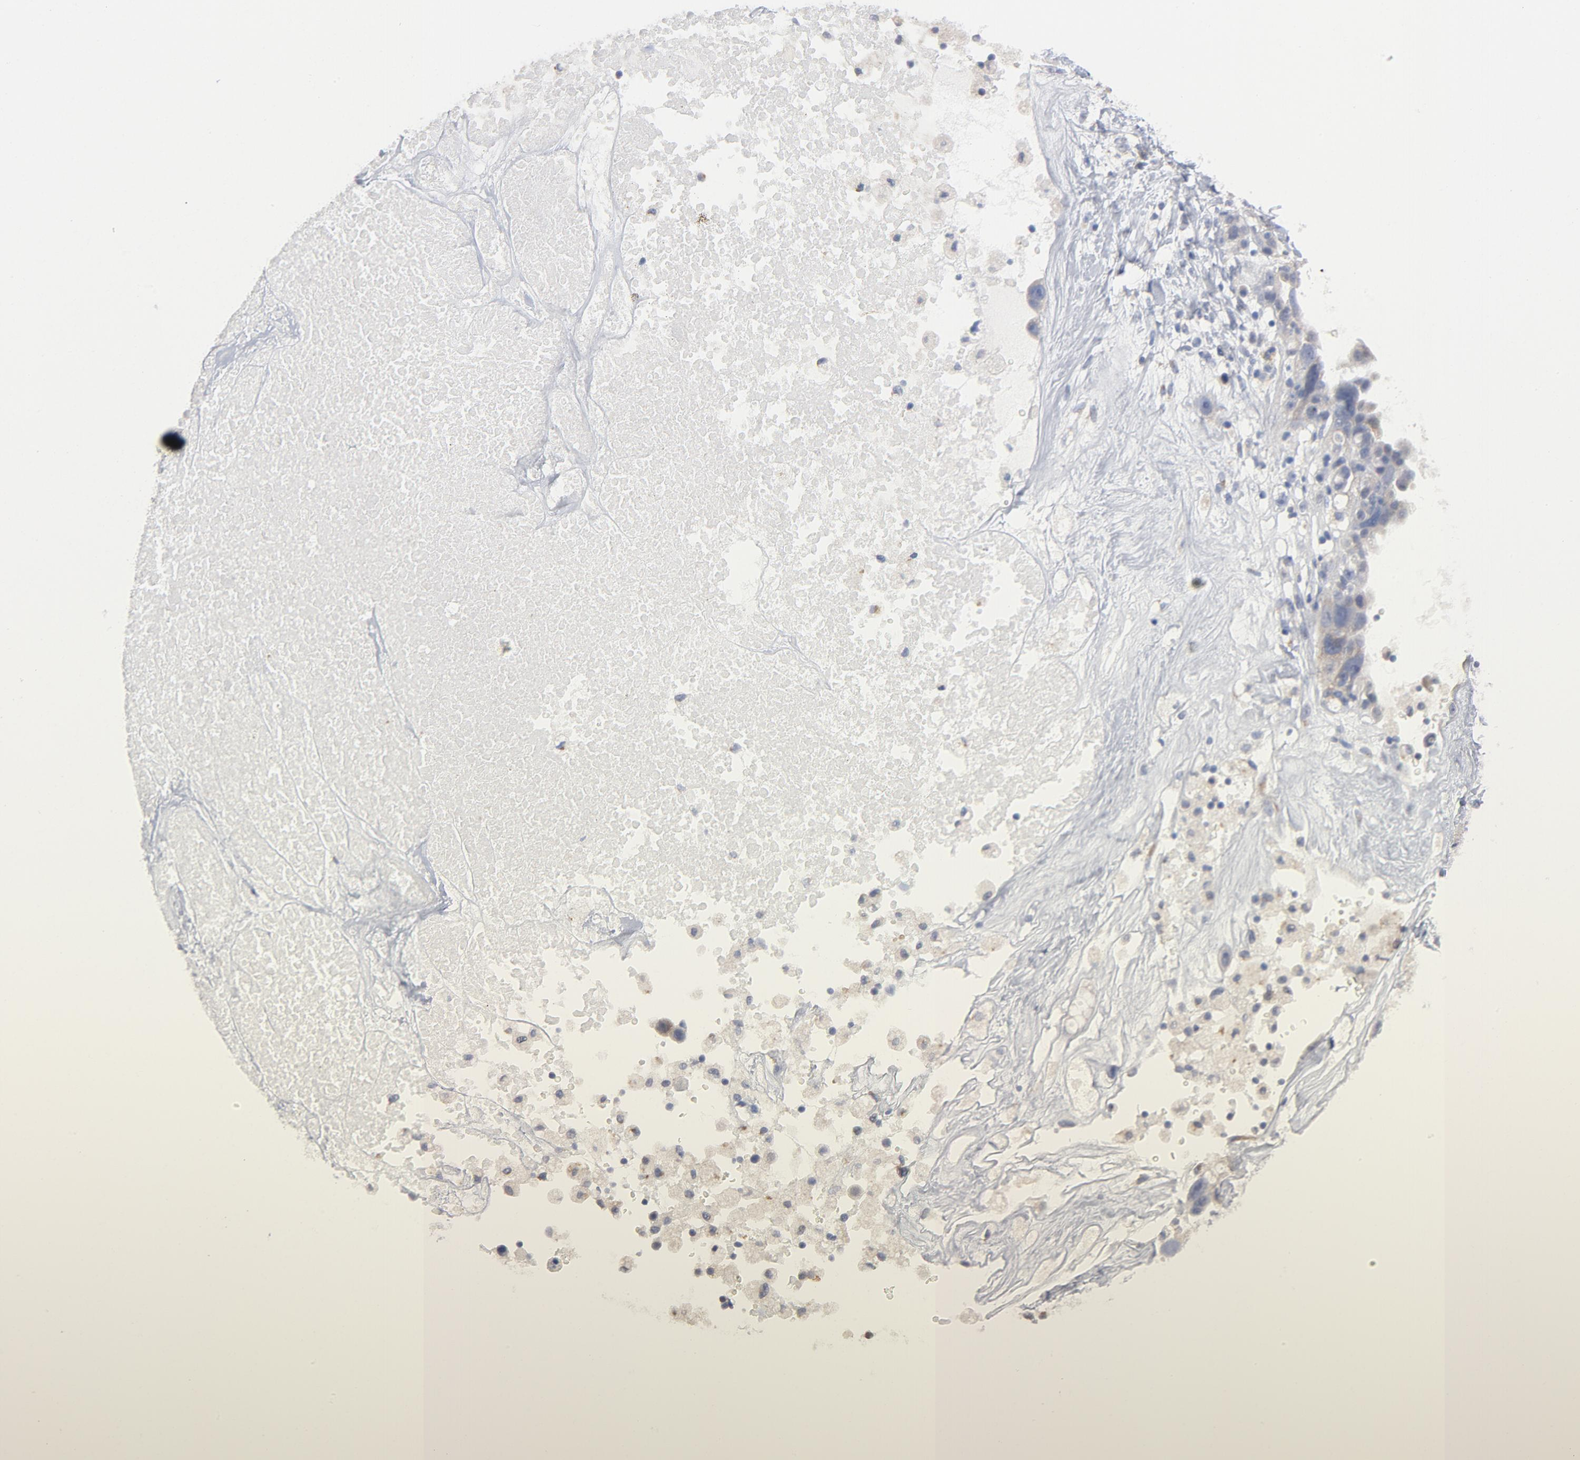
{"staining": {"intensity": "negative", "quantity": "none", "location": "none"}, "tissue": "ovarian cancer", "cell_type": "Tumor cells", "image_type": "cancer", "snomed": [{"axis": "morphology", "description": "Cystadenocarcinoma, serous, NOS"}, {"axis": "topography", "description": "Ovary"}], "caption": "Immunohistochemistry micrograph of human ovarian cancer stained for a protein (brown), which reveals no staining in tumor cells. Brightfield microscopy of immunohistochemistry (IHC) stained with DAB (brown) and hematoxylin (blue), captured at high magnification.", "gene": "AK7", "patient": {"sex": "female", "age": 66}}